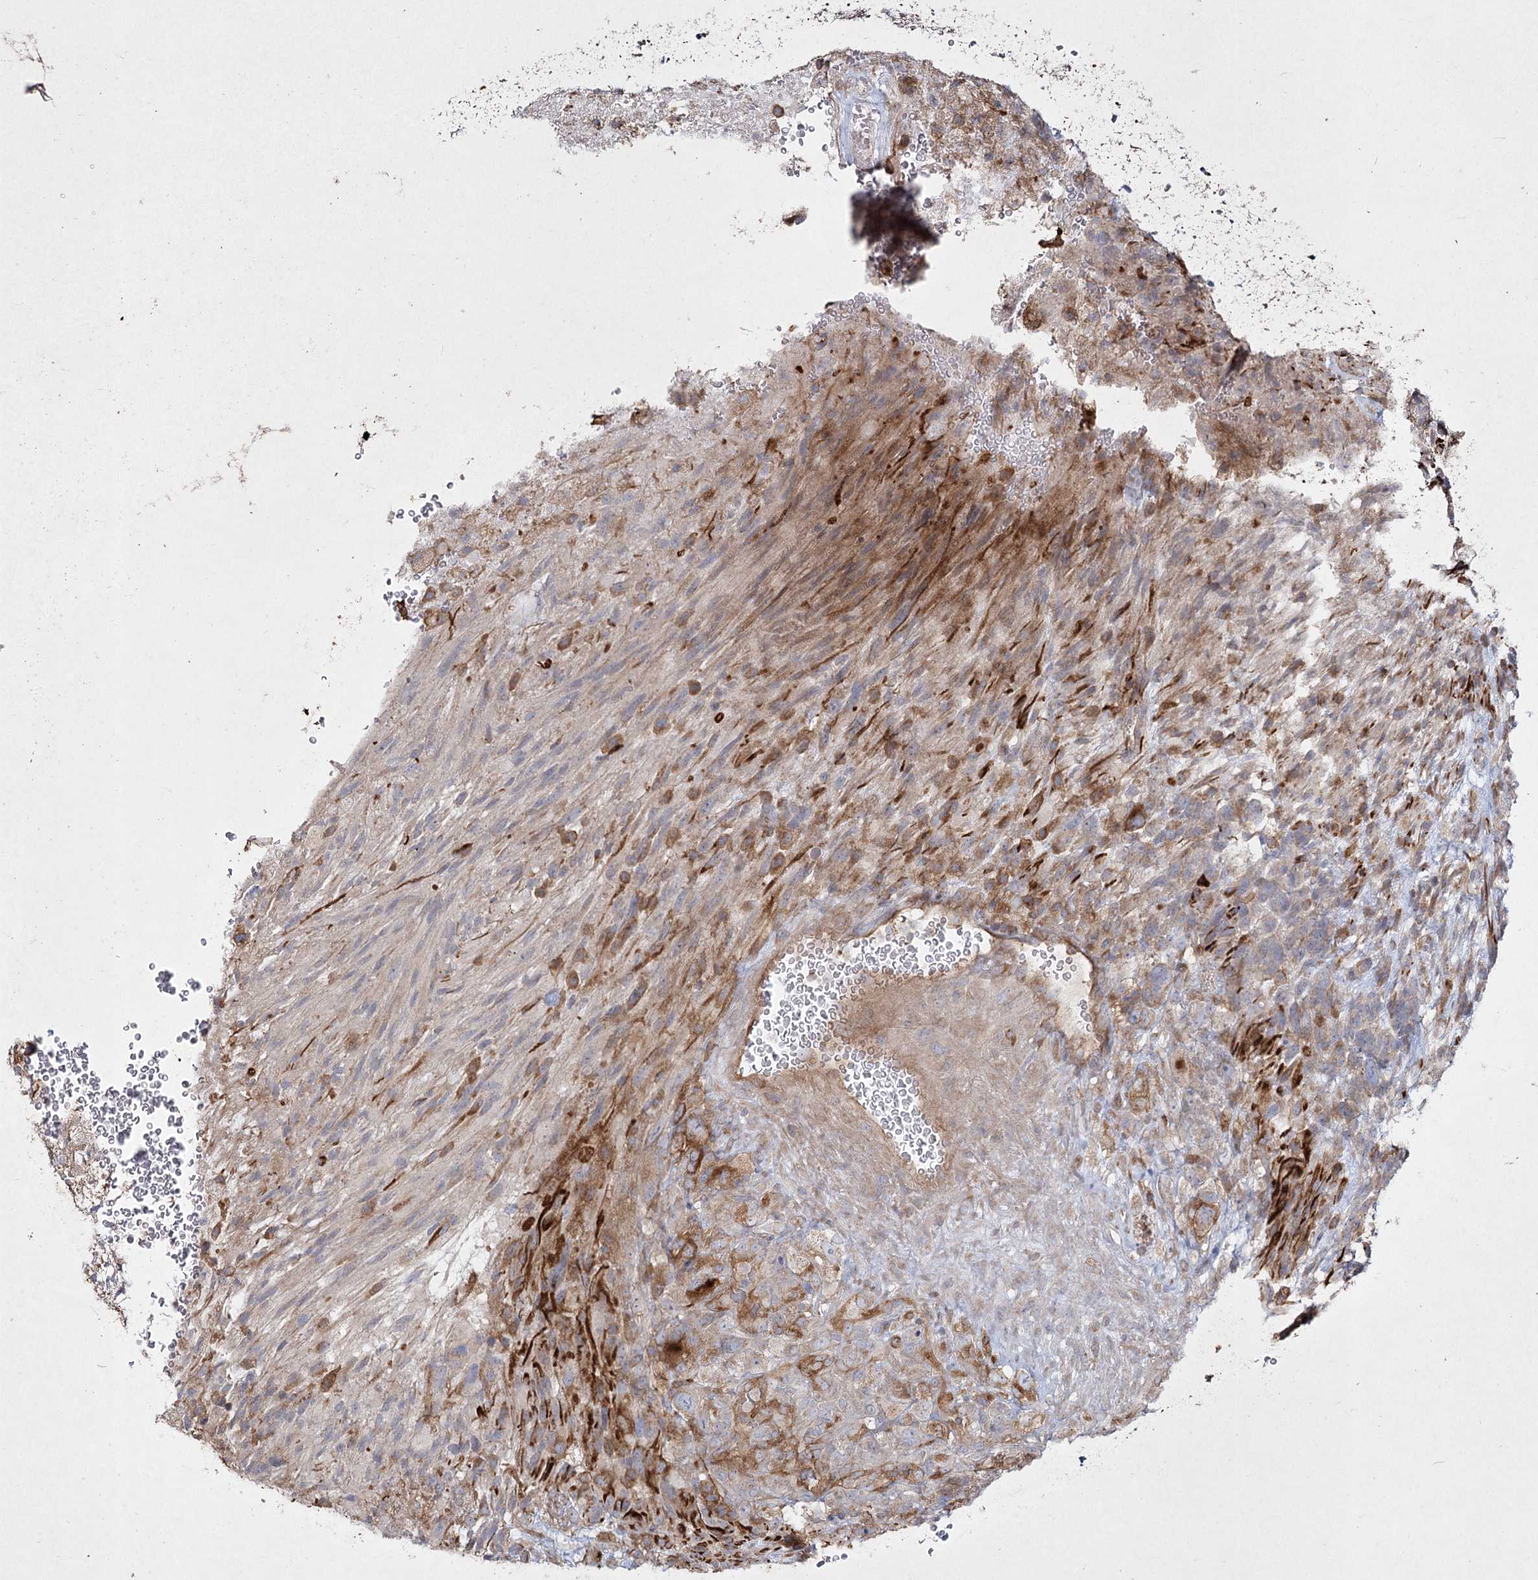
{"staining": {"intensity": "moderate", "quantity": ">75%", "location": "cytoplasmic/membranous"}, "tissue": "glioma", "cell_type": "Tumor cells", "image_type": "cancer", "snomed": [{"axis": "morphology", "description": "Glioma, malignant, High grade"}, {"axis": "topography", "description": "Brain"}], "caption": "Protein expression by IHC reveals moderate cytoplasmic/membranous staining in approximately >75% of tumor cells in high-grade glioma (malignant).", "gene": "SH3TC1", "patient": {"sex": "male", "age": 61}}